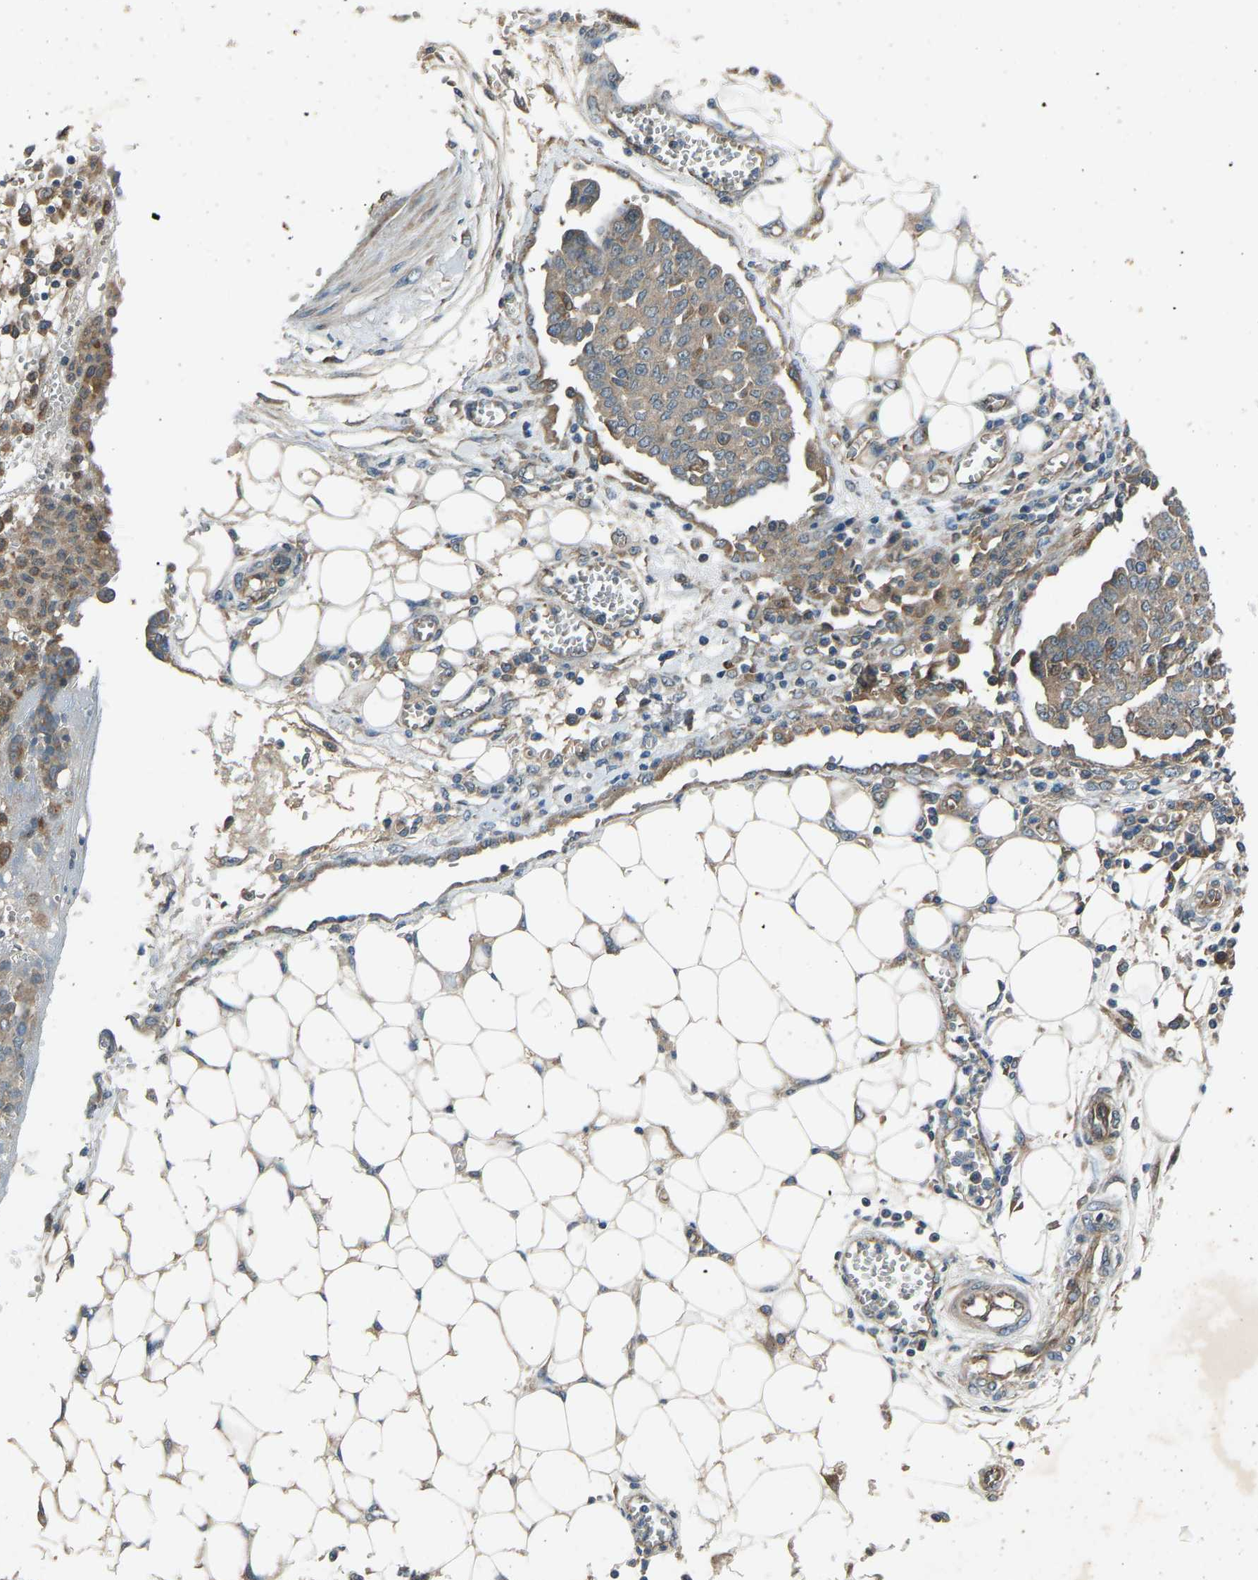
{"staining": {"intensity": "moderate", "quantity": ">75%", "location": "cytoplasmic/membranous"}, "tissue": "ovarian cancer", "cell_type": "Tumor cells", "image_type": "cancer", "snomed": [{"axis": "morphology", "description": "Cystadenocarcinoma, serous, NOS"}, {"axis": "topography", "description": "Soft tissue"}, {"axis": "topography", "description": "Ovary"}], "caption": "Immunohistochemical staining of ovarian cancer (serous cystadenocarcinoma) demonstrates medium levels of moderate cytoplasmic/membranous protein staining in approximately >75% of tumor cells.", "gene": "GAS2L1", "patient": {"sex": "female", "age": 57}}